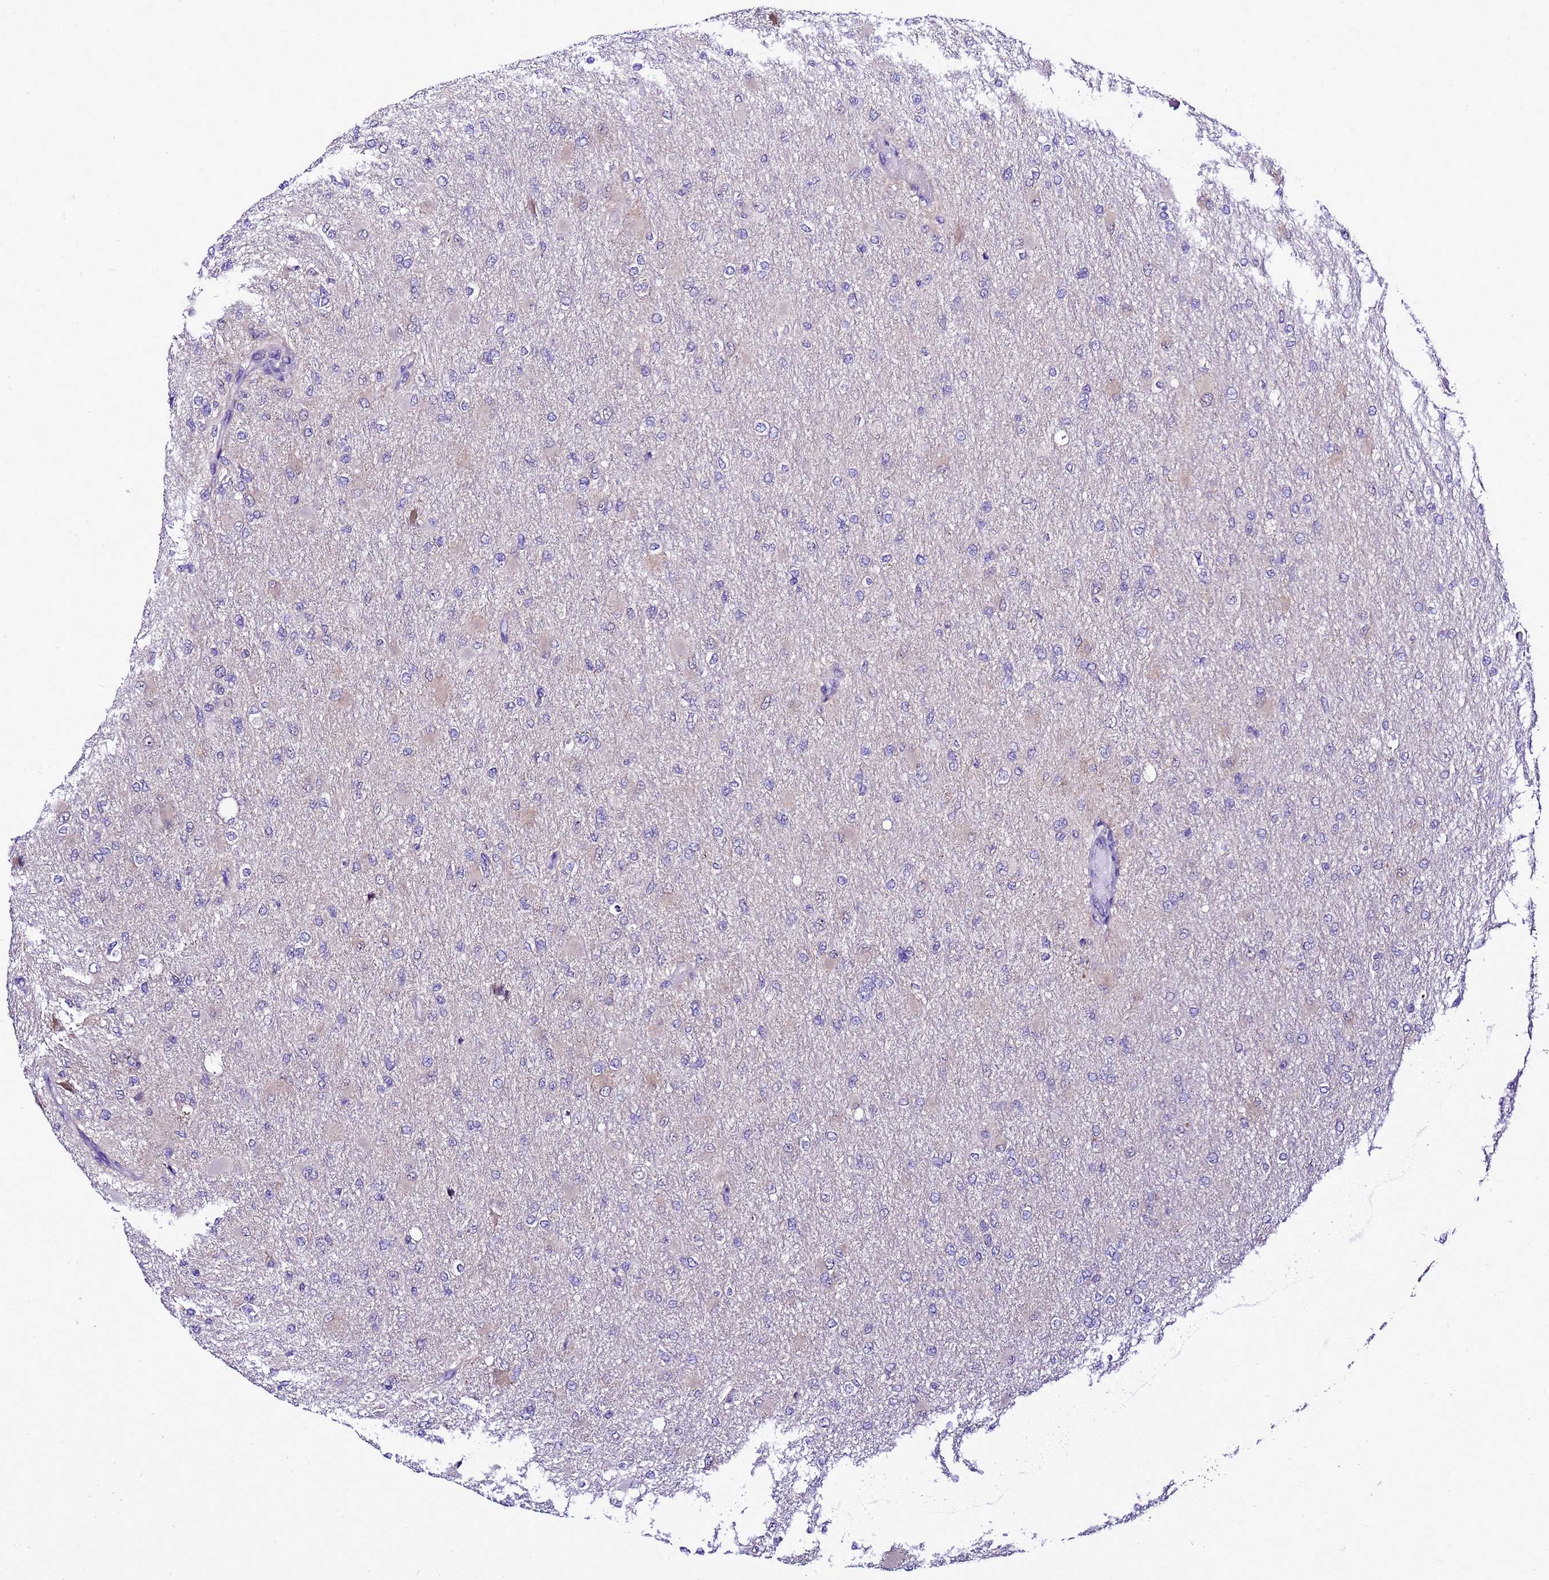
{"staining": {"intensity": "negative", "quantity": "none", "location": "none"}, "tissue": "glioma", "cell_type": "Tumor cells", "image_type": "cancer", "snomed": [{"axis": "morphology", "description": "Glioma, malignant, High grade"}, {"axis": "topography", "description": "Cerebral cortex"}], "caption": "The immunohistochemistry histopathology image has no significant expression in tumor cells of glioma tissue.", "gene": "DPH6", "patient": {"sex": "female", "age": 36}}